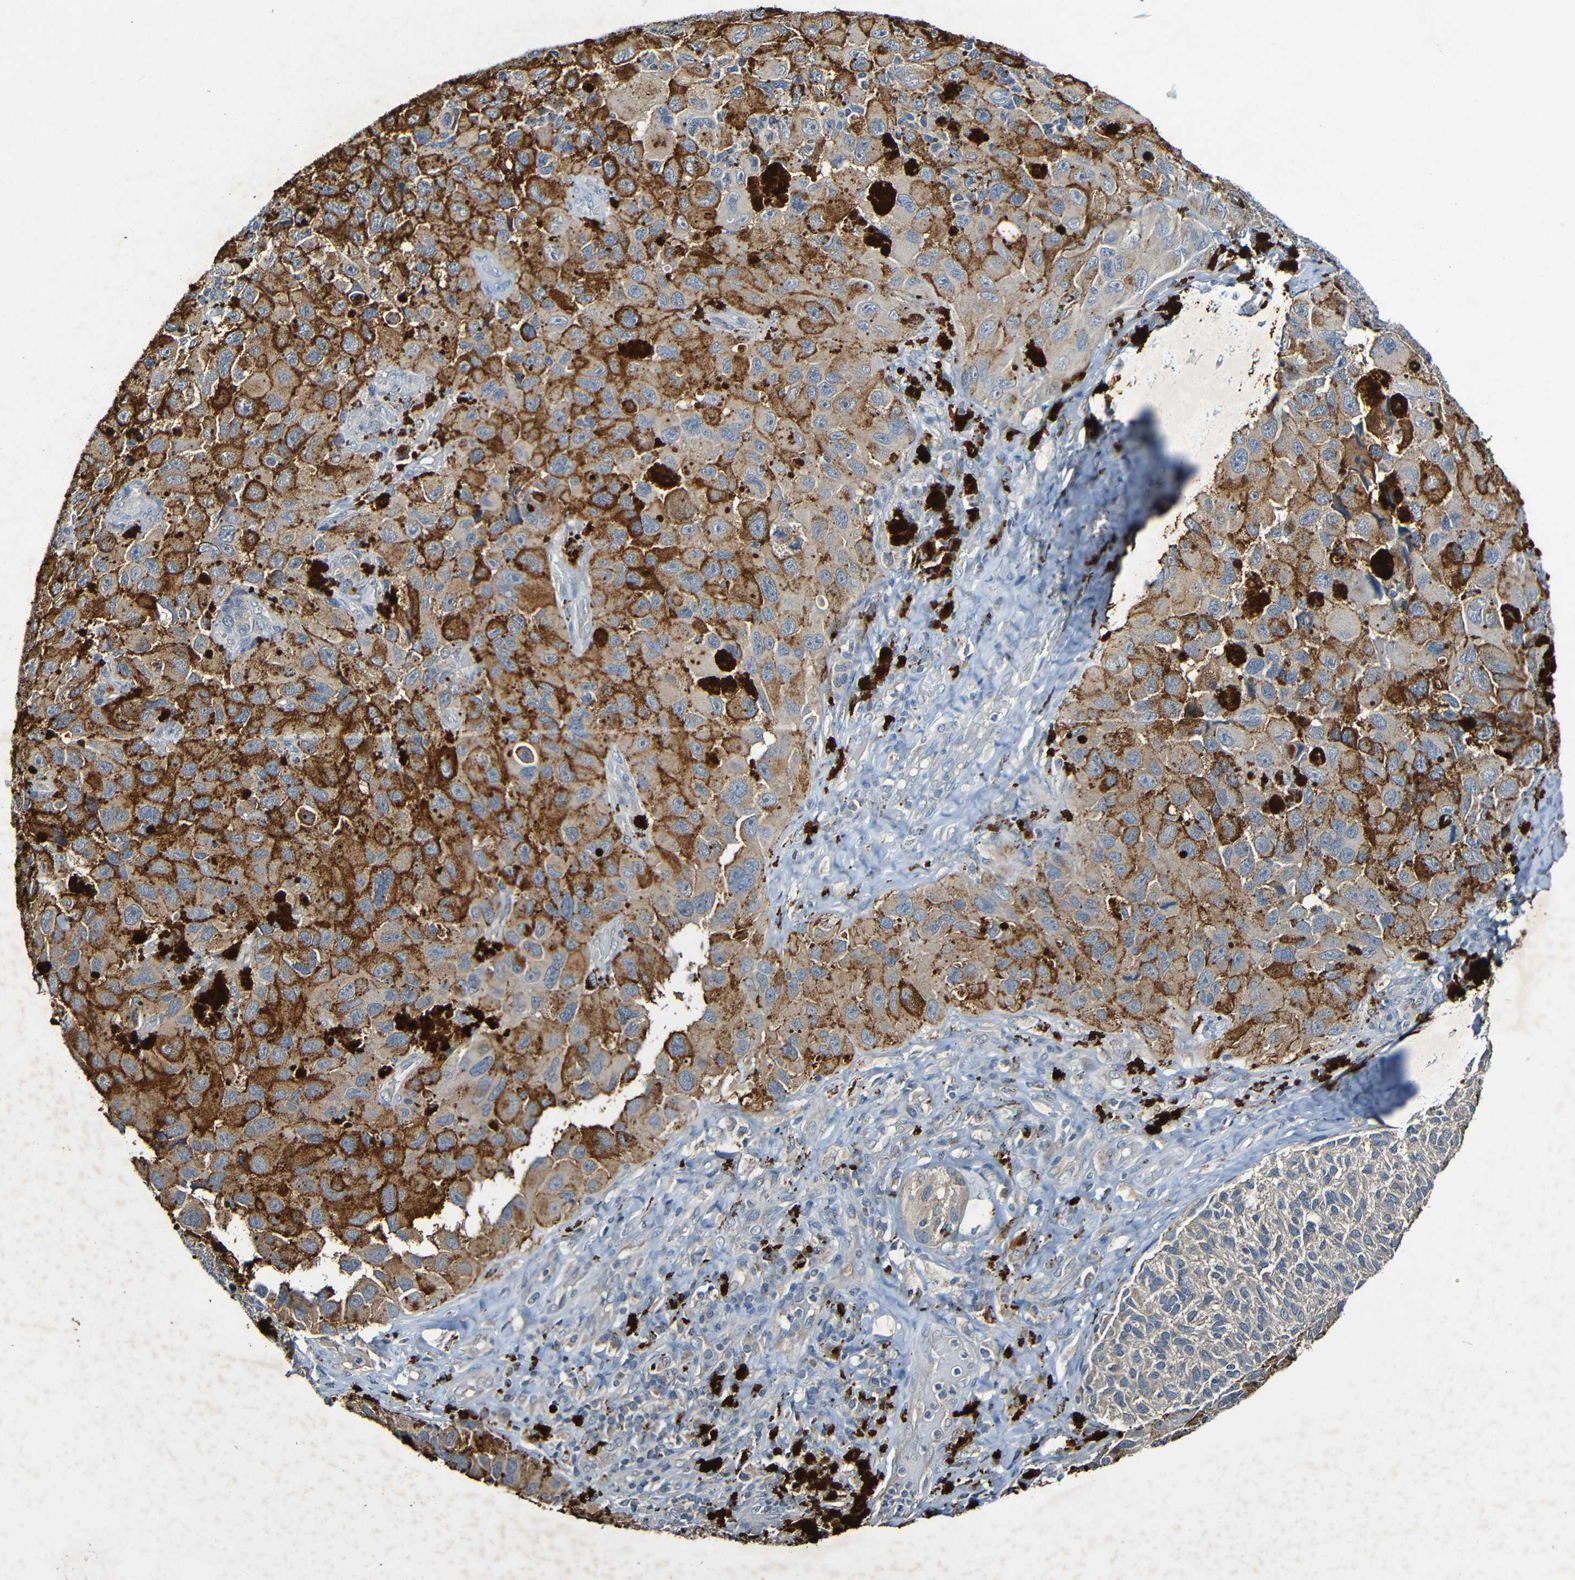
{"staining": {"intensity": "moderate", "quantity": ">75%", "location": "cytoplasmic/membranous"}, "tissue": "melanoma", "cell_type": "Tumor cells", "image_type": "cancer", "snomed": [{"axis": "morphology", "description": "Malignant melanoma, NOS"}, {"axis": "topography", "description": "Skin"}], "caption": "Malignant melanoma was stained to show a protein in brown. There is medium levels of moderate cytoplasmic/membranous expression in approximately >75% of tumor cells. Nuclei are stained in blue.", "gene": "LRRC70", "patient": {"sex": "female", "age": 73}}